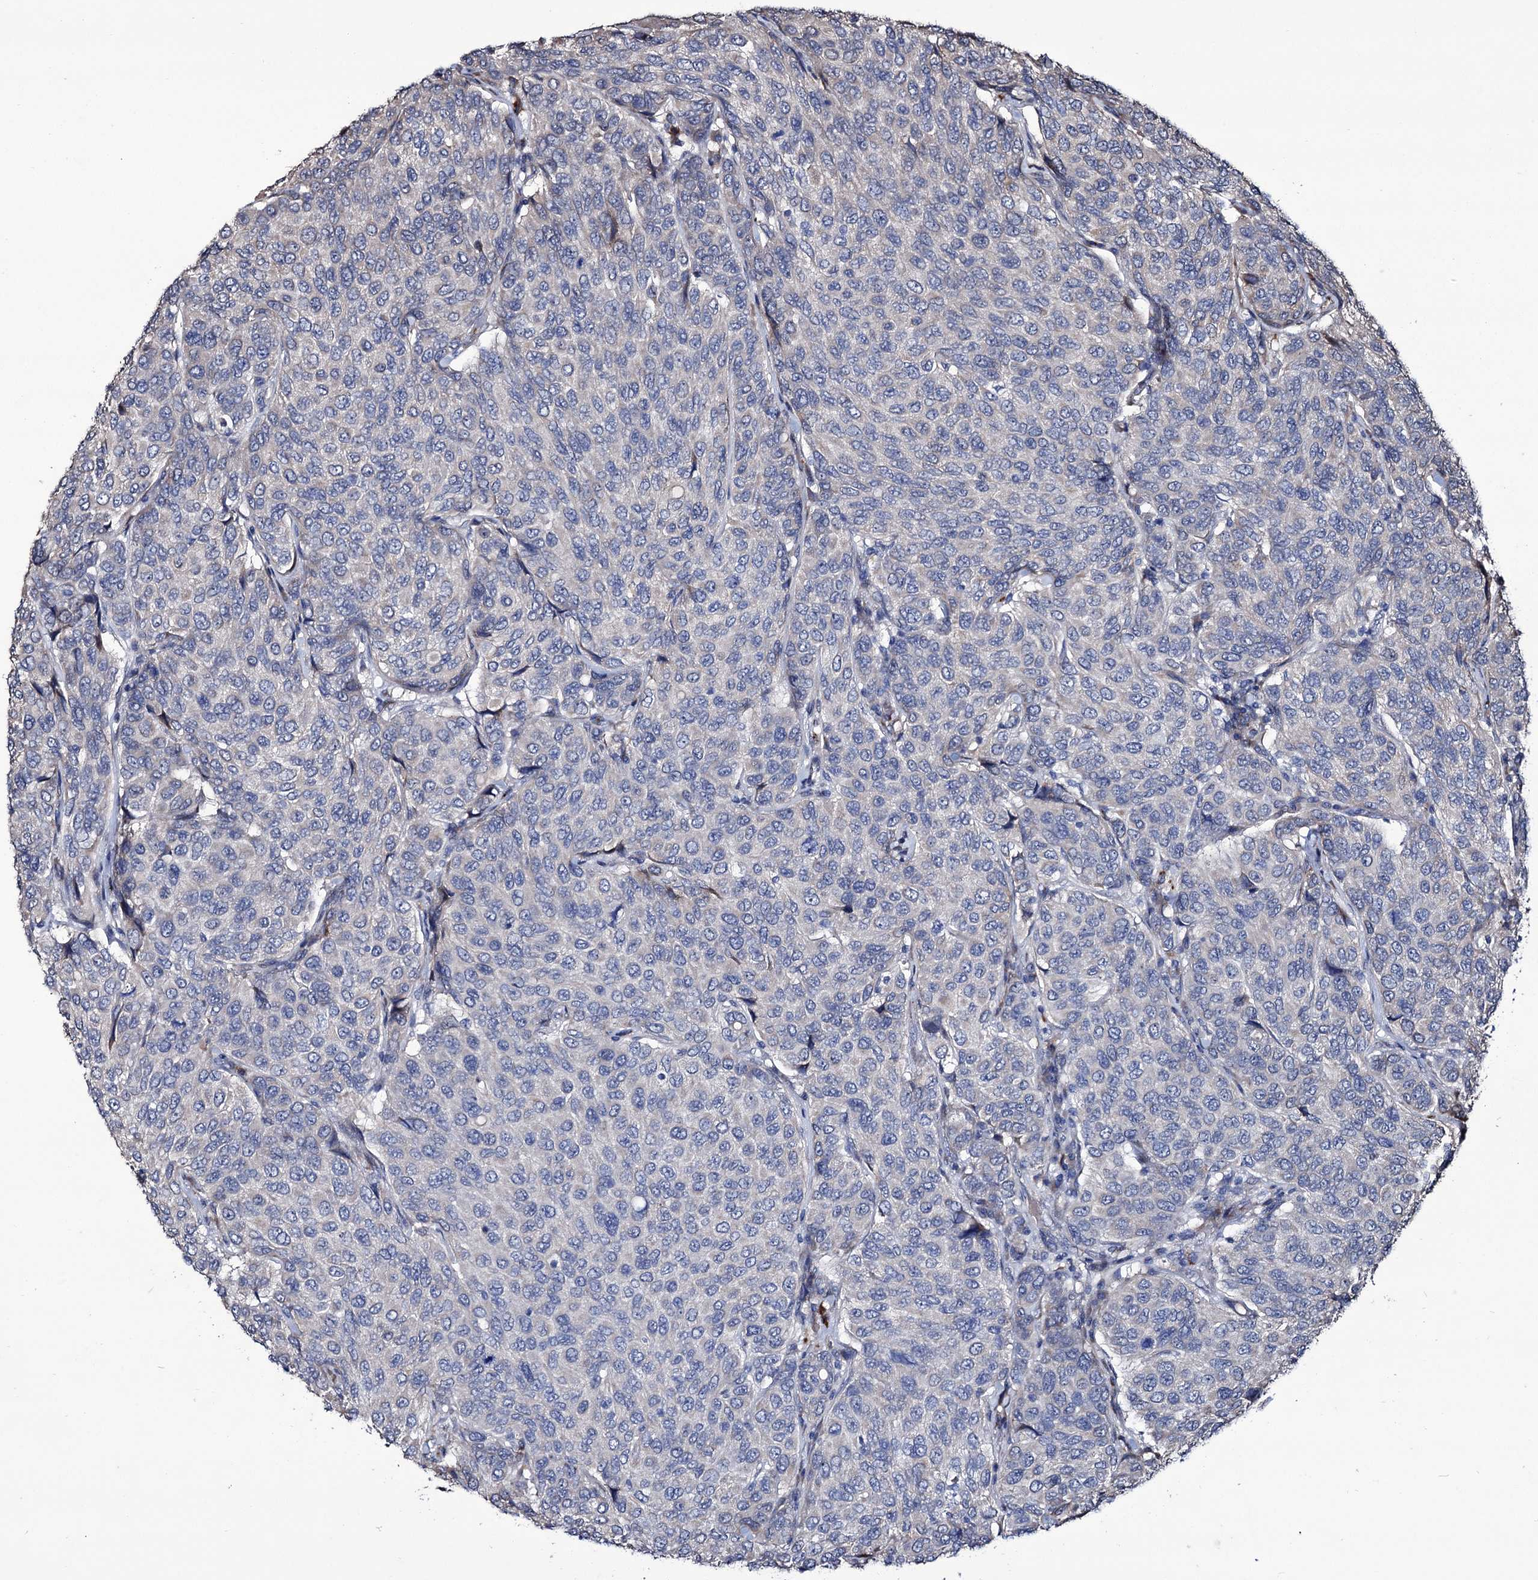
{"staining": {"intensity": "negative", "quantity": "none", "location": "none"}, "tissue": "breast cancer", "cell_type": "Tumor cells", "image_type": "cancer", "snomed": [{"axis": "morphology", "description": "Duct carcinoma"}, {"axis": "topography", "description": "Breast"}], "caption": "DAB (3,3'-diaminobenzidine) immunohistochemical staining of breast cancer demonstrates no significant positivity in tumor cells.", "gene": "TUBGCP5", "patient": {"sex": "female", "age": 55}}